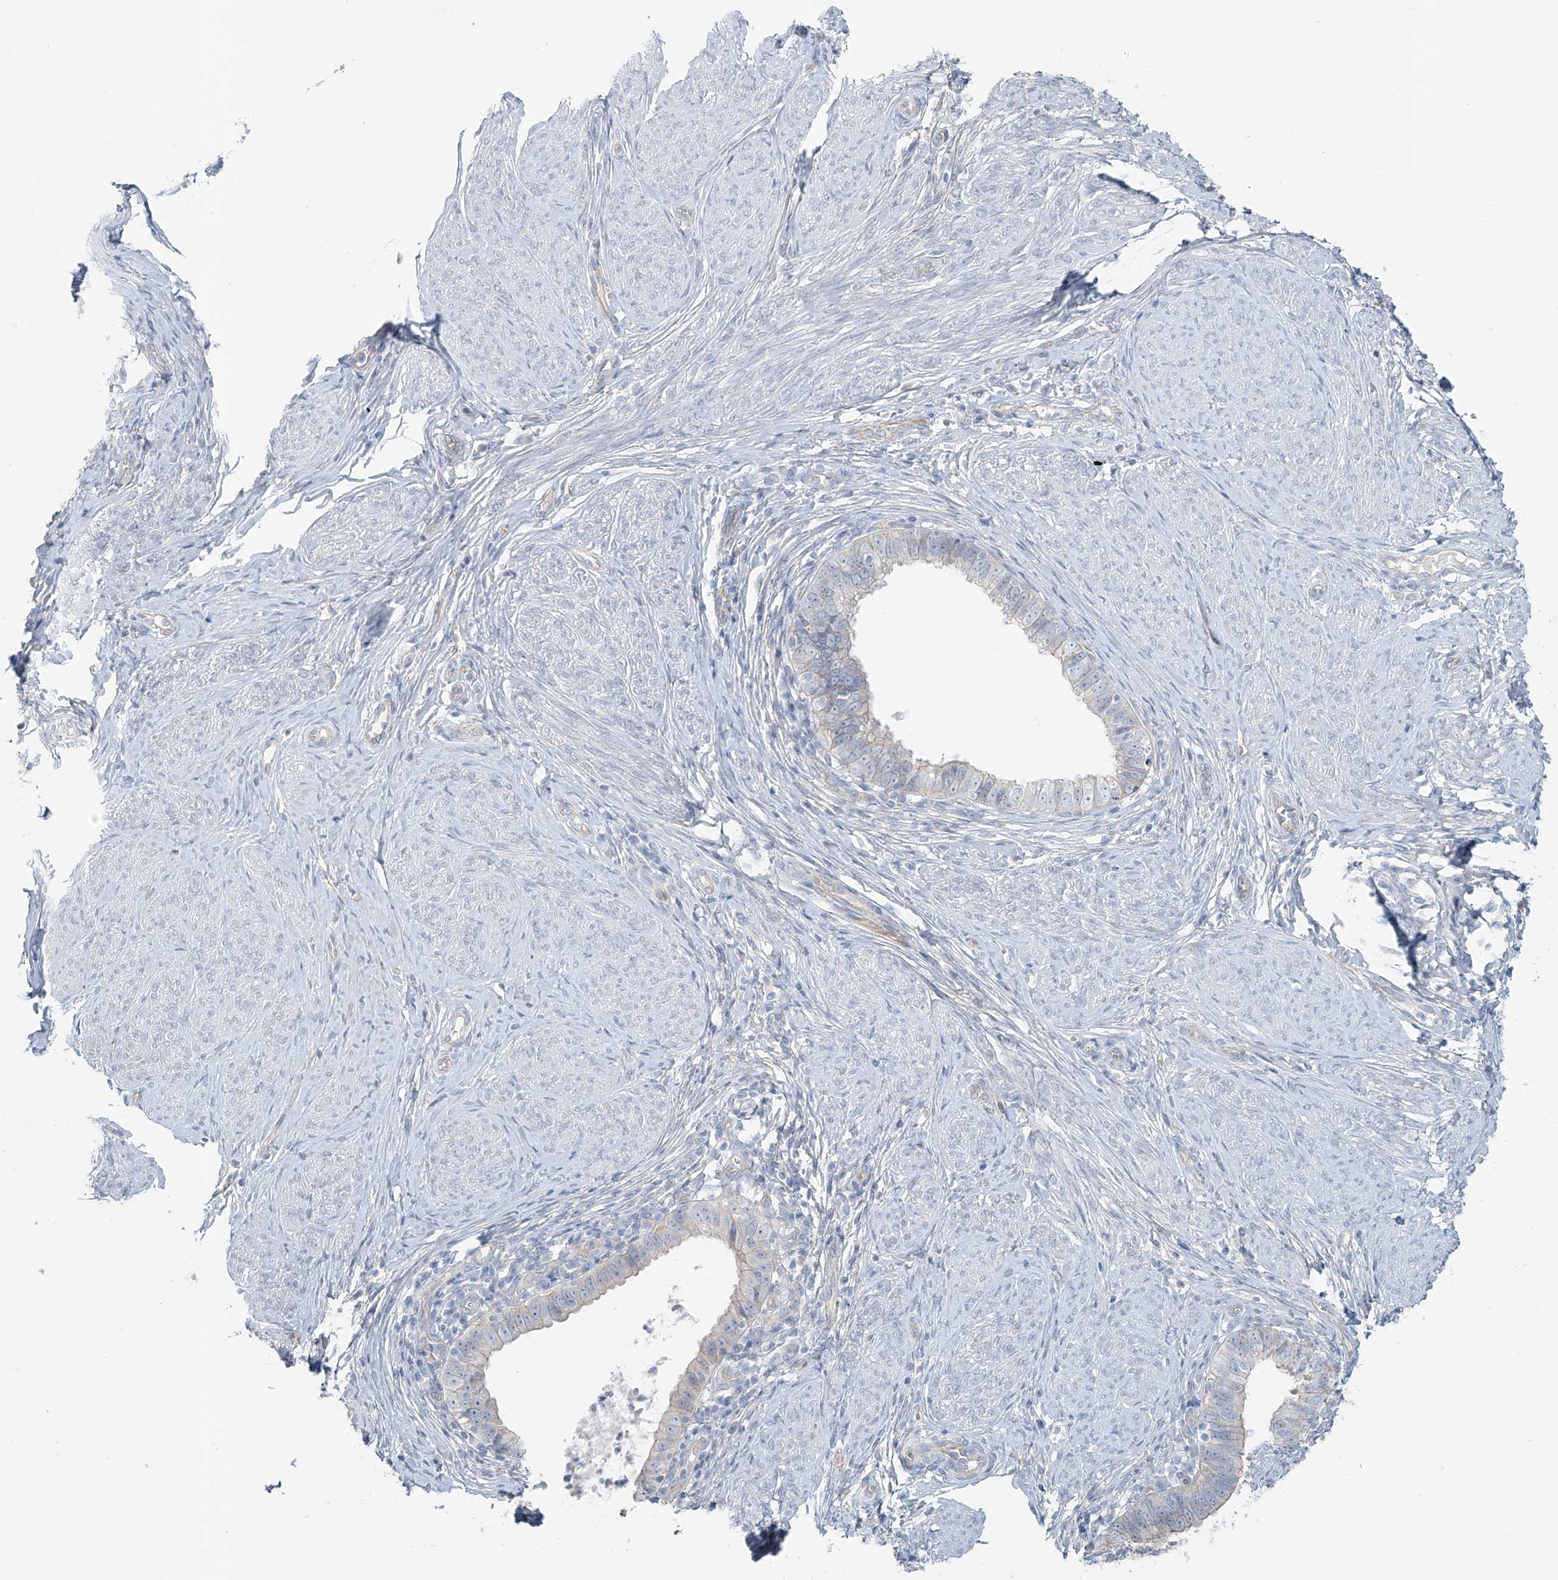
{"staining": {"intensity": "weak", "quantity": "<25%", "location": "cytoplasmic/membranous"}, "tissue": "cervical cancer", "cell_type": "Tumor cells", "image_type": "cancer", "snomed": [{"axis": "morphology", "description": "Adenocarcinoma, NOS"}, {"axis": "topography", "description": "Cervix"}], "caption": "Photomicrograph shows no protein expression in tumor cells of cervical adenocarcinoma tissue.", "gene": "TUBE1", "patient": {"sex": "female", "age": 36}}